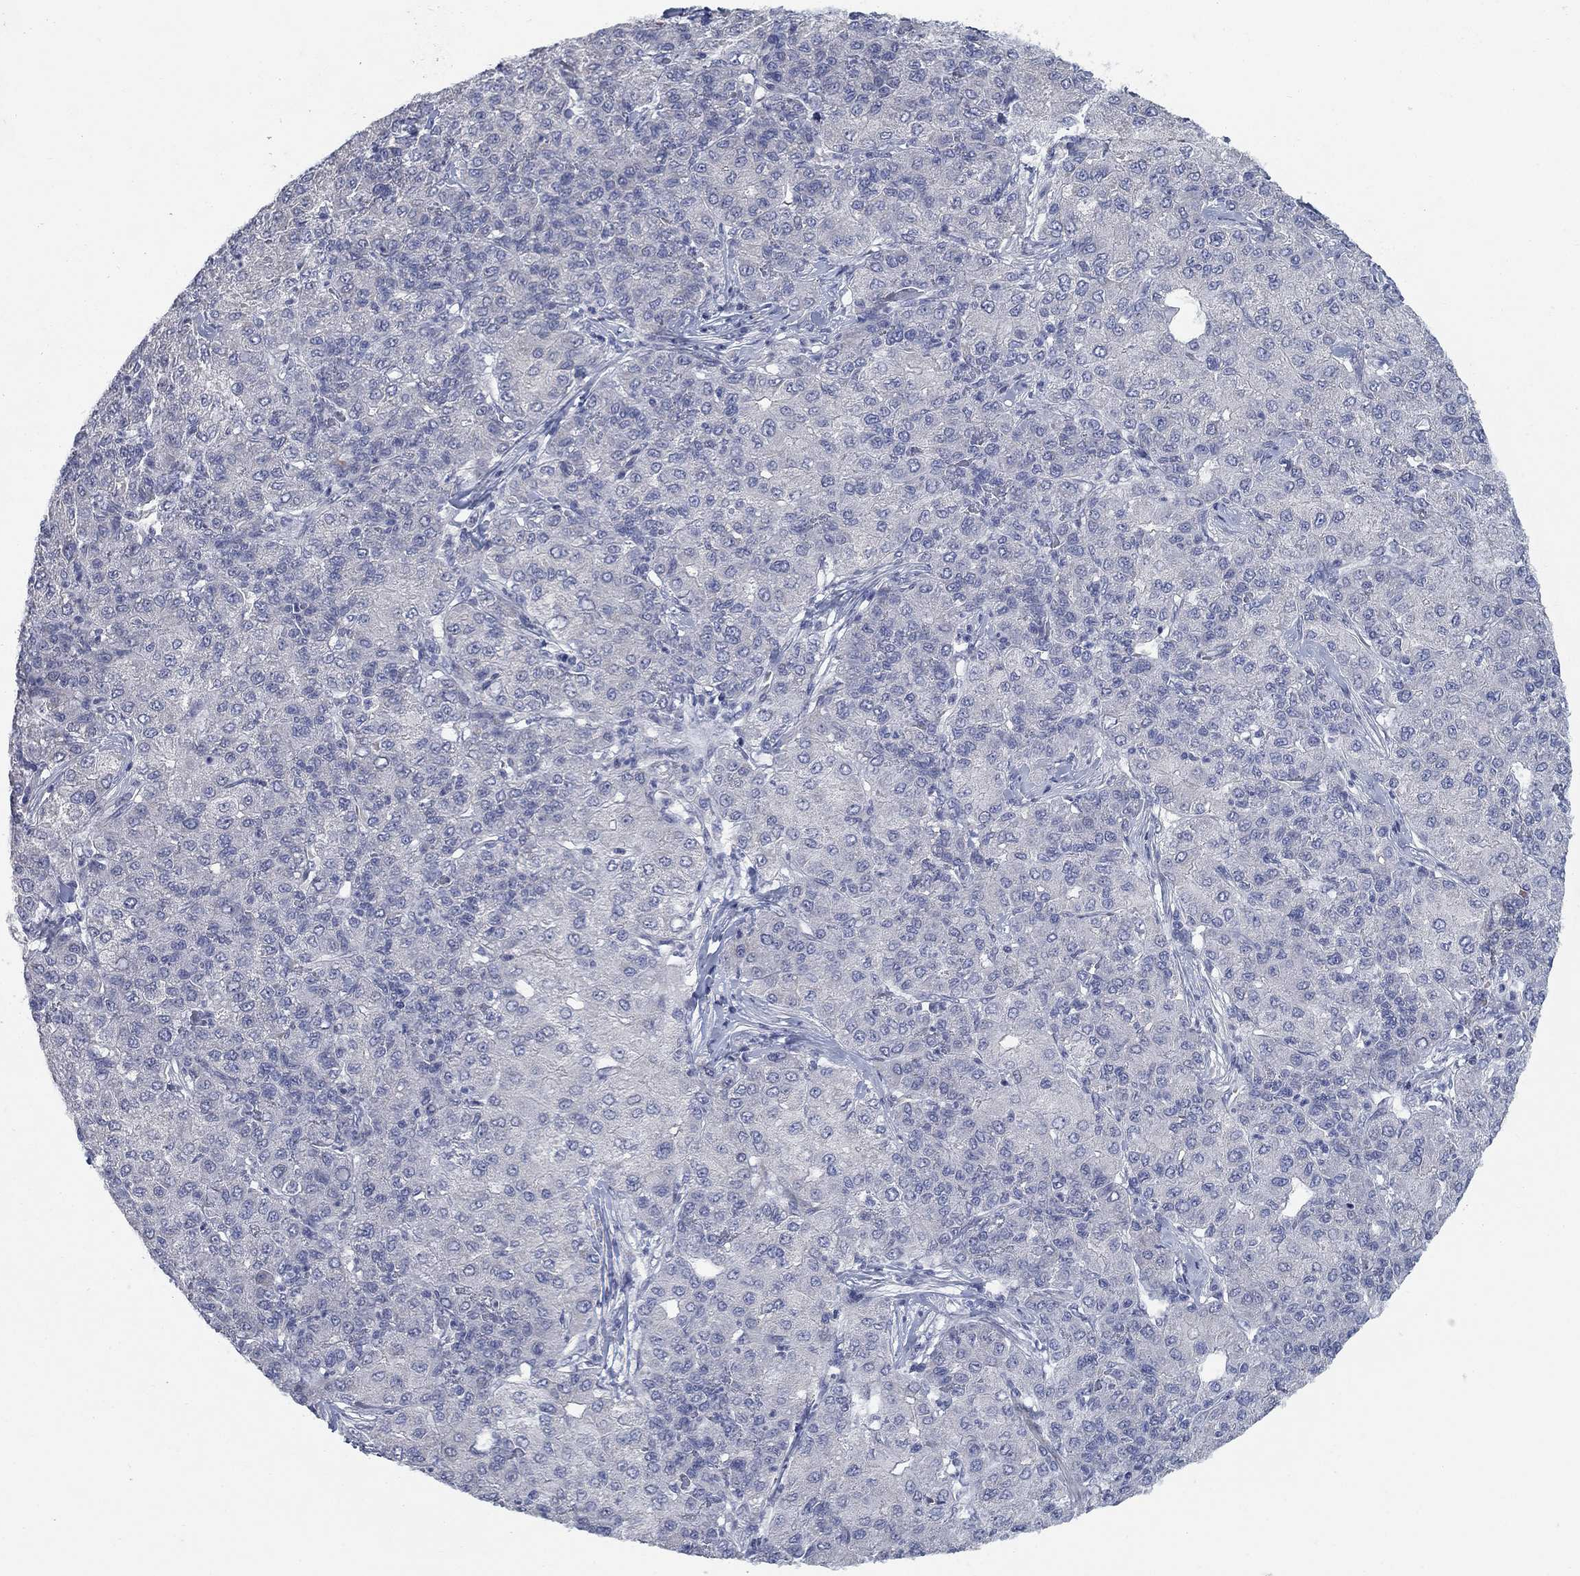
{"staining": {"intensity": "negative", "quantity": "none", "location": "none"}, "tissue": "liver cancer", "cell_type": "Tumor cells", "image_type": "cancer", "snomed": [{"axis": "morphology", "description": "Carcinoma, Hepatocellular, NOS"}, {"axis": "topography", "description": "Liver"}], "caption": "The photomicrograph shows no significant expression in tumor cells of liver hepatocellular carcinoma.", "gene": "DNER", "patient": {"sex": "male", "age": 65}}